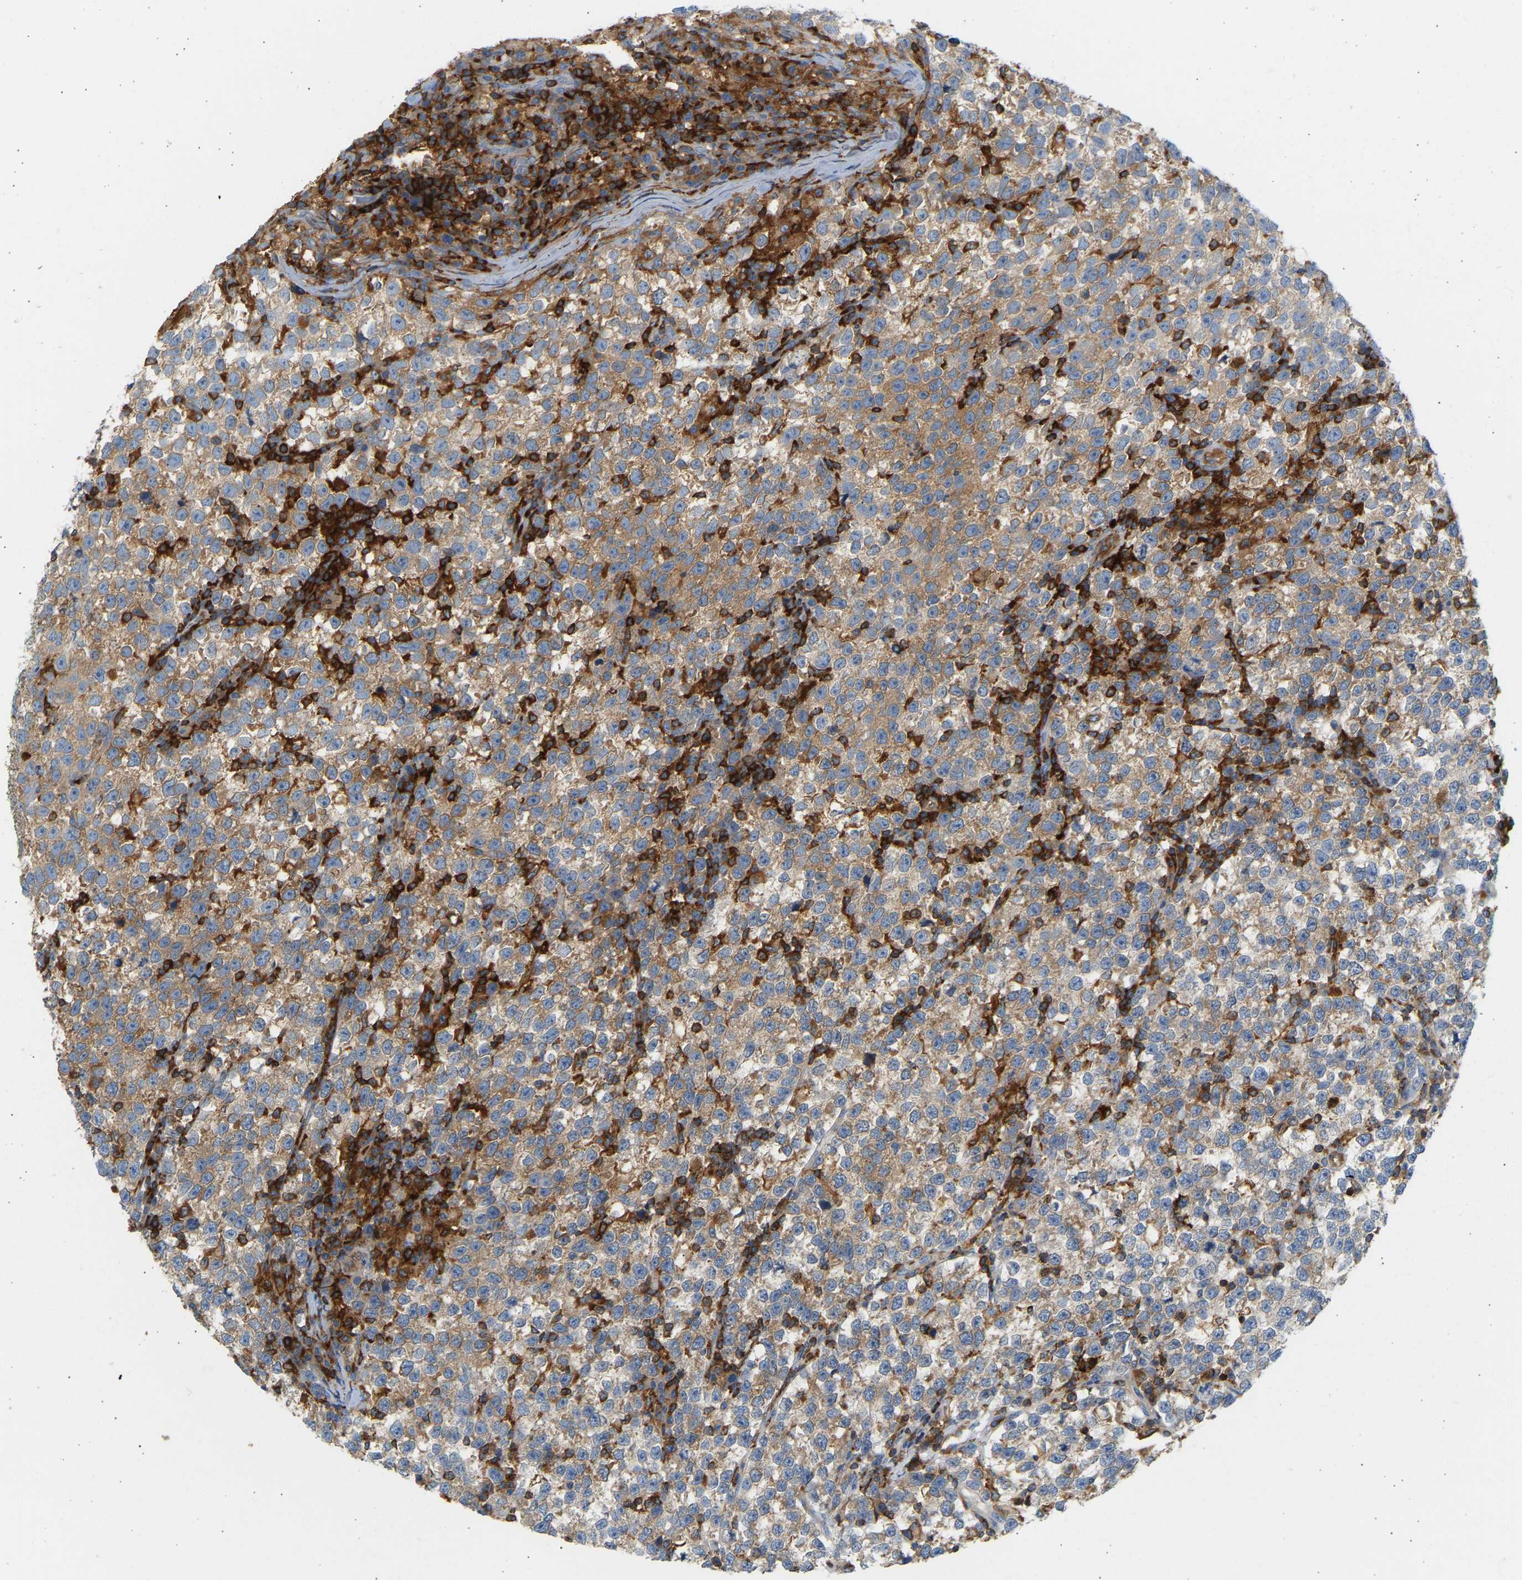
{"staining": {"intensity": "moderate", "quantity": ">75%", "location": "cytoplasmic/membranous"}, "tissue": "testis cancer", "cell_type": "Tumor cells", "image_type": "cancer", "snomed": [{"axis": "morphology", "description": "Normal tissue, NOS"}, {"axis": "morphology", "description": "Seminoma, NOS"}, {"axis": "topography", "description": "Testis"}], "caption": "Protein expression analysis of testis cancer shows moderate cytoplasmic/membranous expression in about >75% of tumor cells. The protein is shown in brown color, while the nuclei are stained blue.", "gene": "FNBP1", "patient": {"sex": "male", "age": 43}}